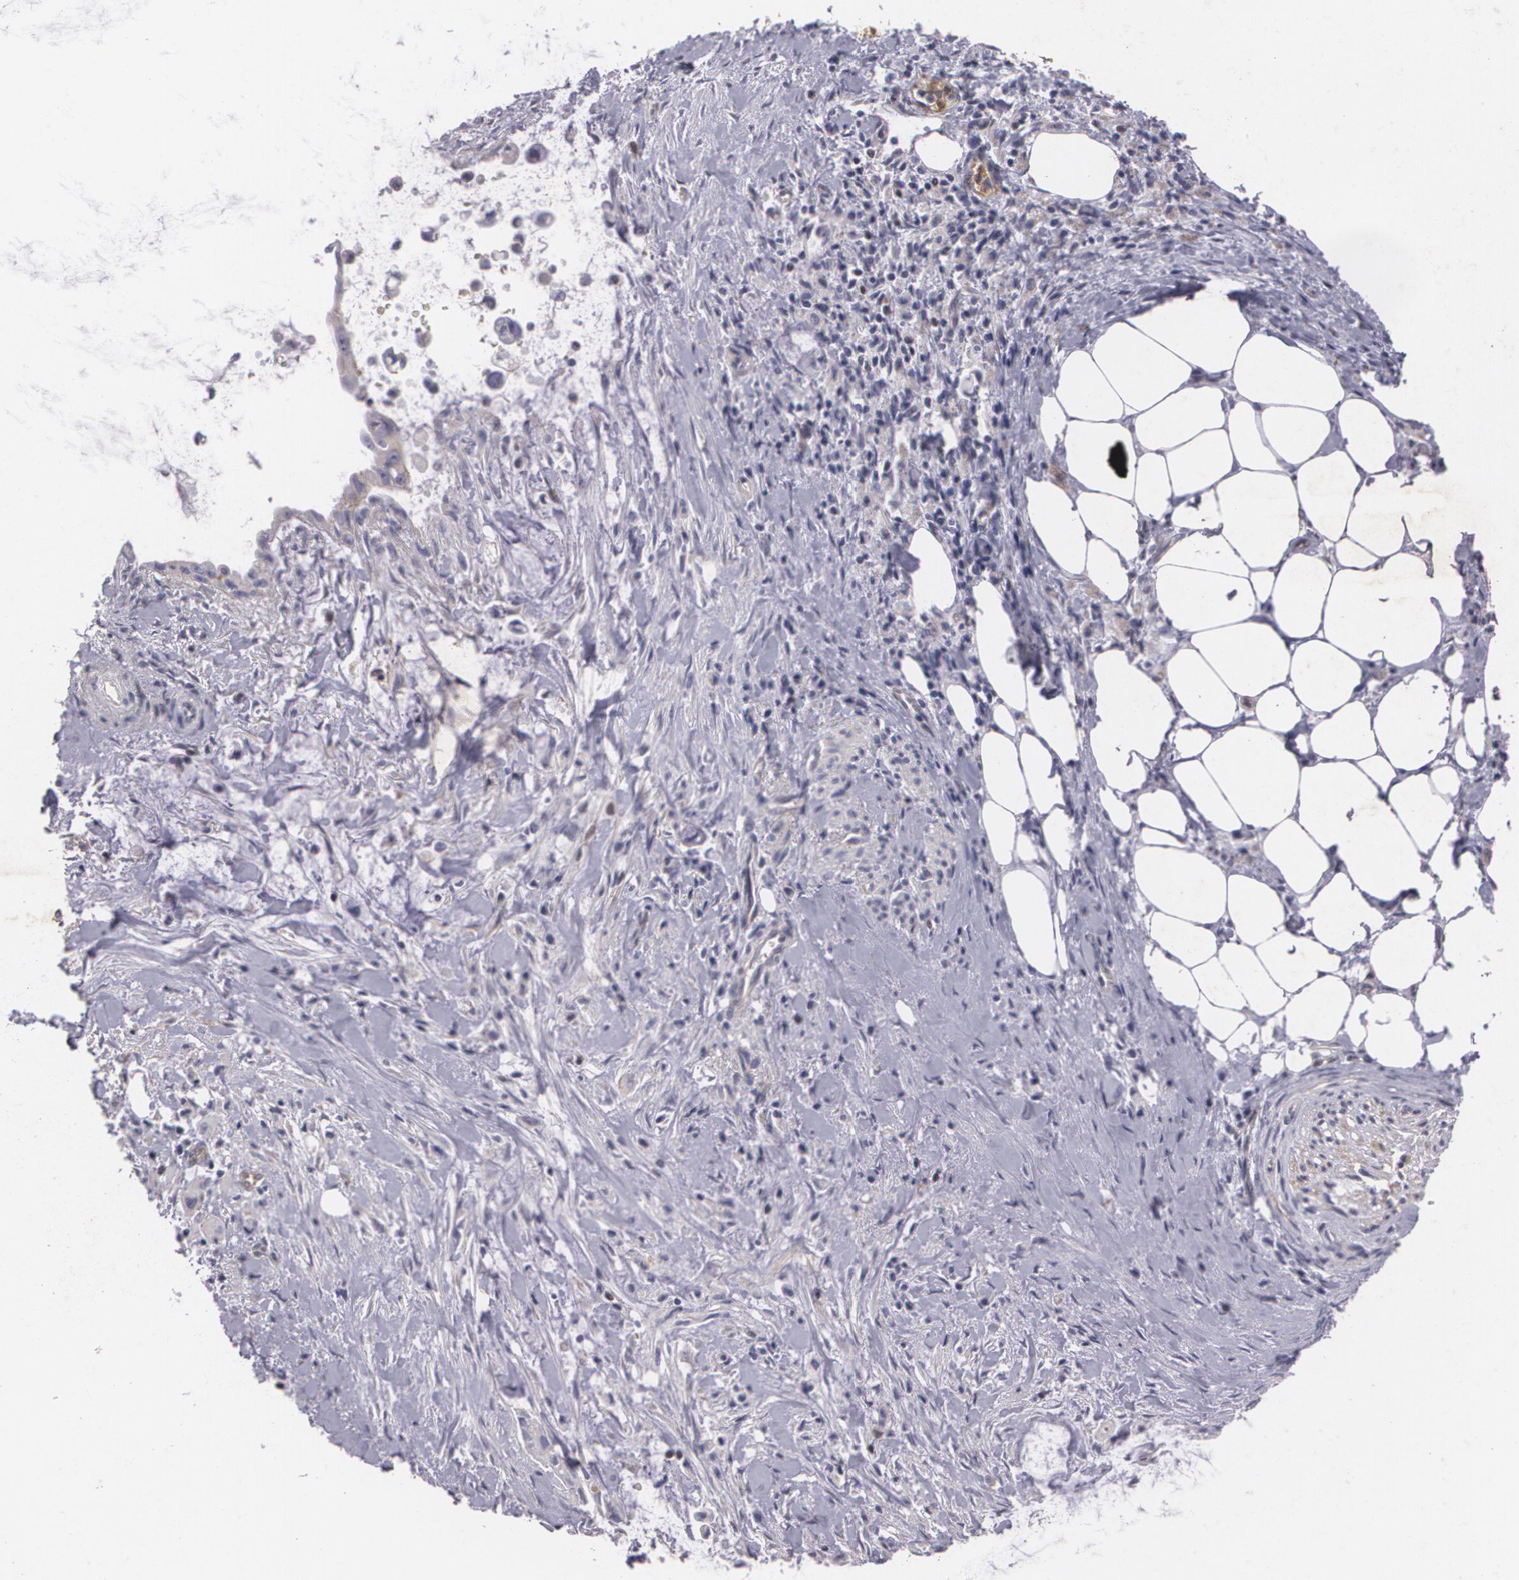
{"staining": {"intensity": "negative", "quantity": "none", "location": "none"}, "tissue": "pancreatic cancer", "cell_type": "Tumor cells", "image_type": "cancer", "snomed": [{"axis": "morphology", "description": "Adenocarcinoma, NOS"}, {"axis": "topography", "description": "Pancreas"}], "caption": "A histopathology image of human pancreatic cancer is negative for staining in tumor cells. (Stains: DAB IHC with hematoxylin counter stain, Microscopy: brightfield microscopy at high magnification).", "gene": "KCNA4", "patient": {"sex": "male", "age": 59}}